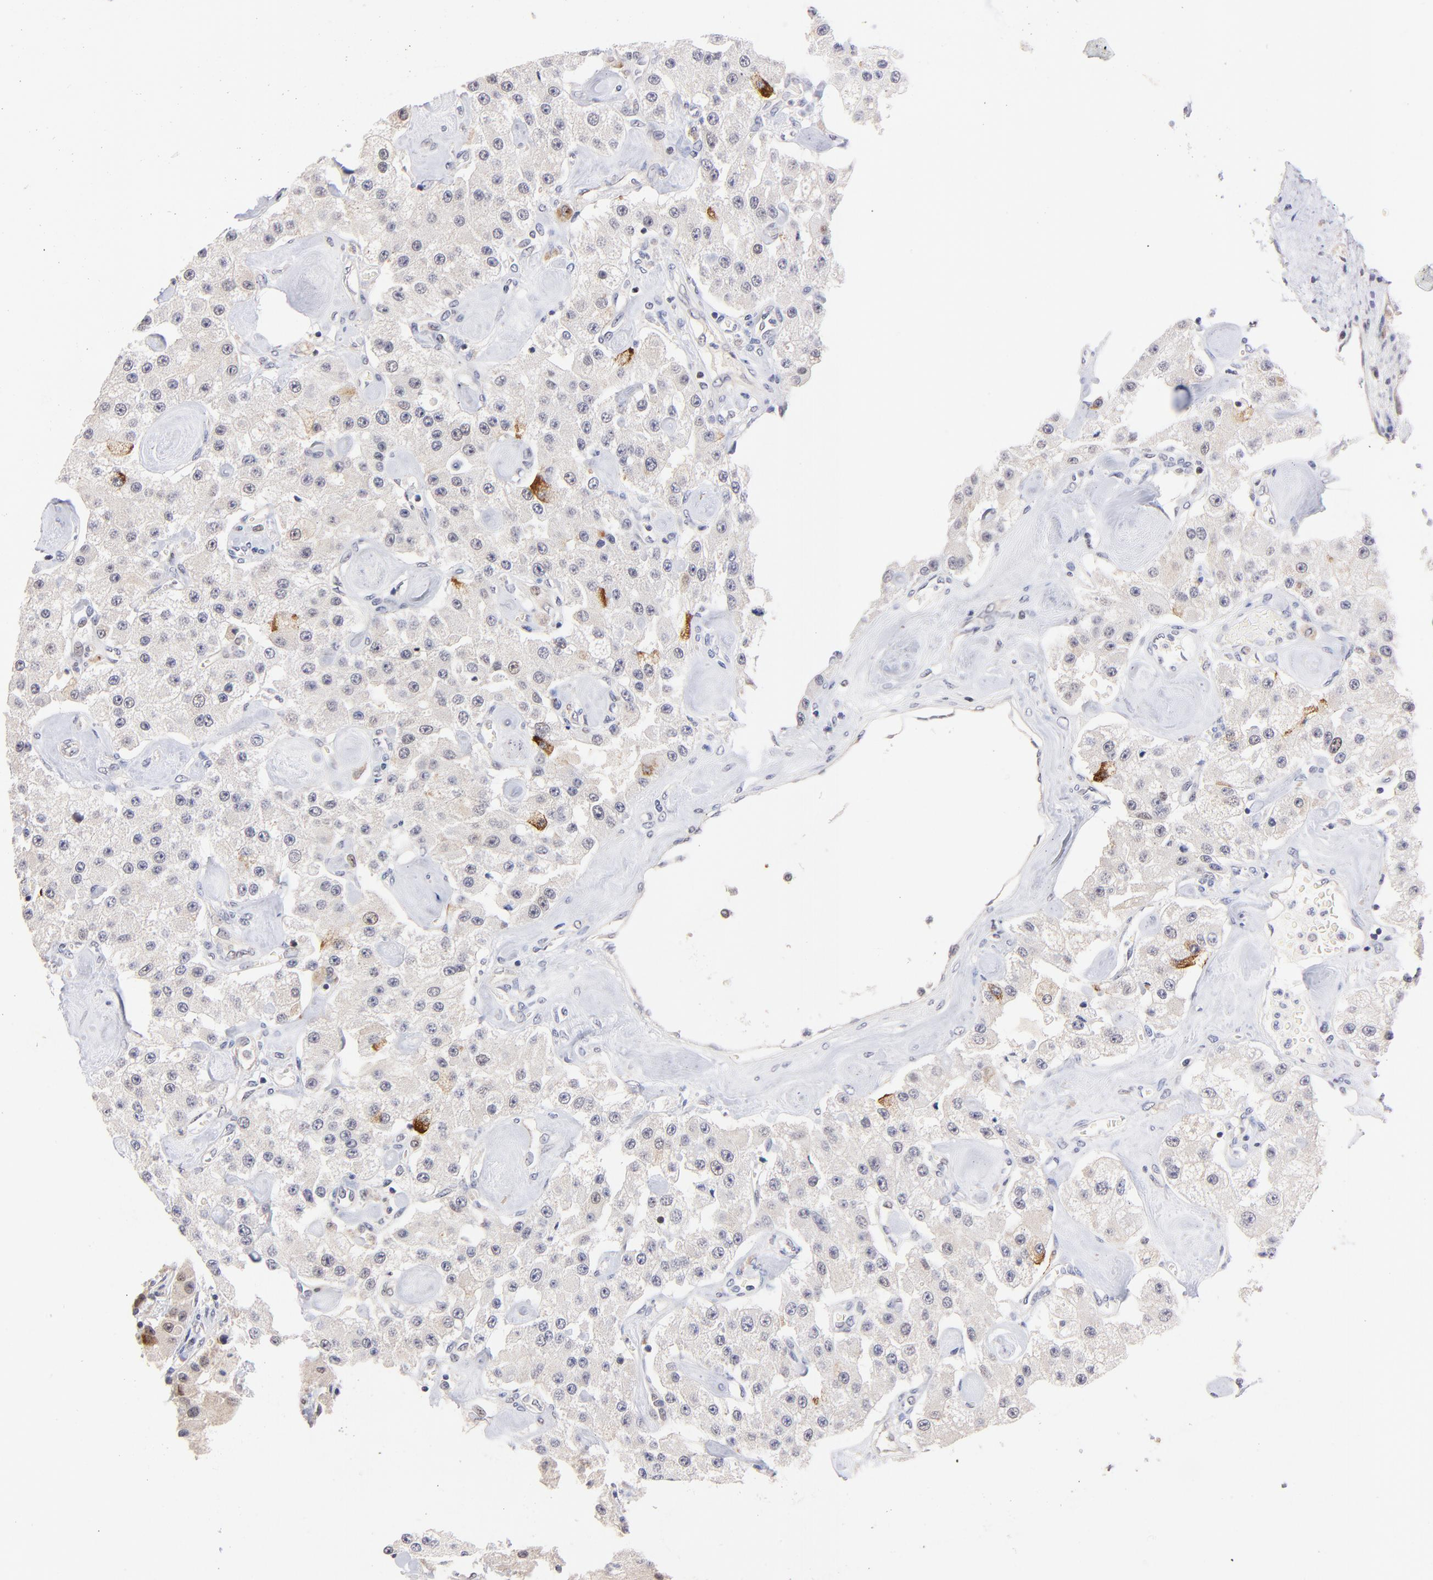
{"staining": {"intensity": "strong", "quantity": "<25%", "location": "cytoplasmic/membranous"}, "tissue": "carcinoid", "cell_type": "Tumor cells", "image_type": "cancer", "snomed": [{"axis": "morphology", "description": "Carcinoid, malignant, NOS"}, {"axis": "topography", "description": "Pancreas"}], "caption": "DAB (3,3'-diaminobenzidine) immunohistochemical staining of carcinoid exhibits strong cytoplasmic/membranous protein staining in approximately <25% of tumor cells.", "gene": "ZNF155", "patient": {"sex": "male", "age": 41}}